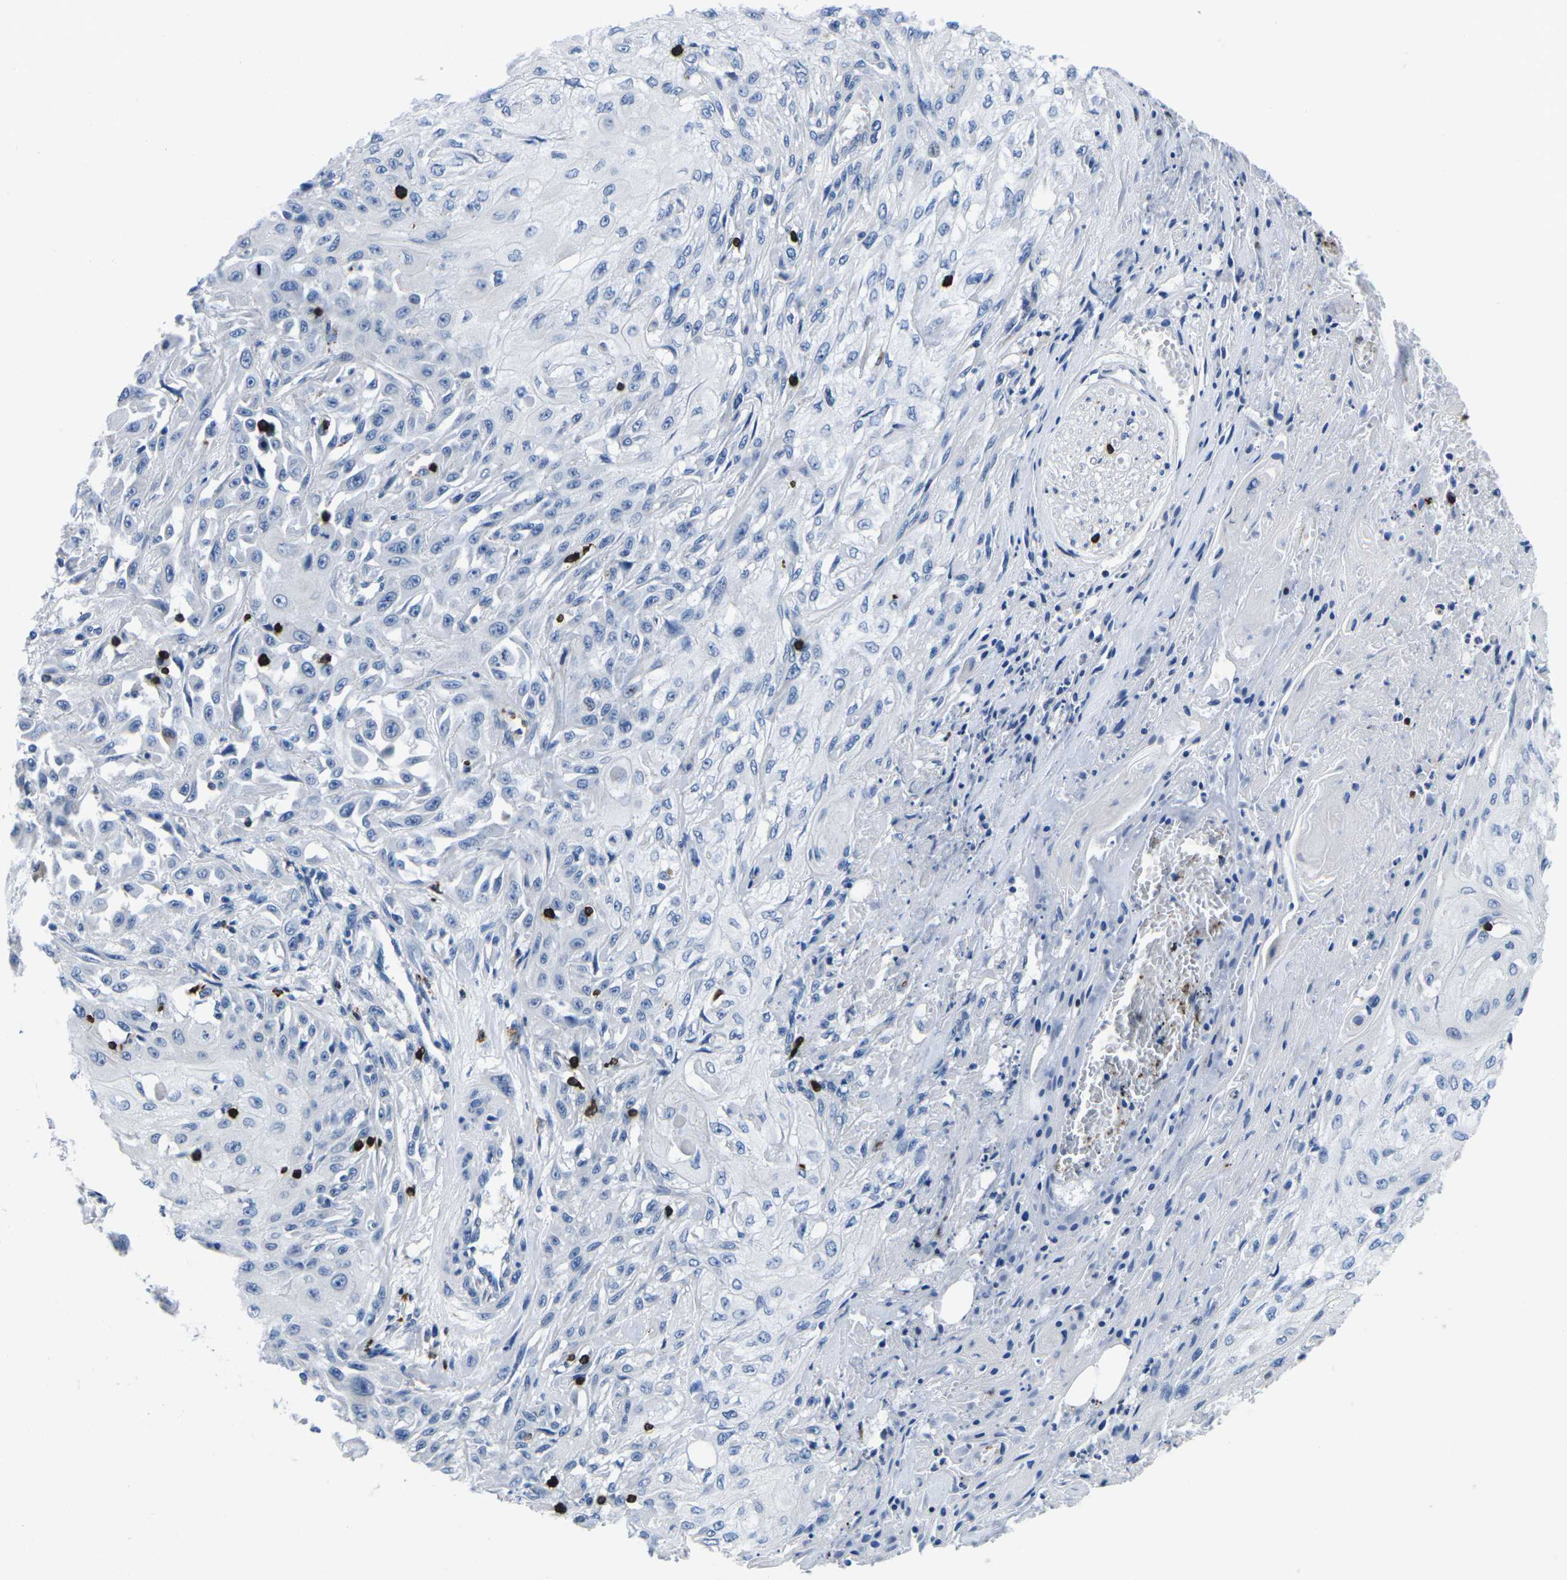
{"staining": {"intensity": "negative", "quantity": "none", "location": "none"}, "tissue": "skin cancer", "cell_type": "Tumor cells", "image_type": "cancer", "snomed": [{"axis": "morphology", "description": "Squamous cell carcinoma, NOS"}, {"axis": "morphology", "description": "Squamous cell carcinoma, metastatic, NOS"}, {"axis": "topography", "description": "Skin"}, {"axis": "topography", "description": "Lymph node"}], "caption": "Tumor cells are negative for protein expression in human skin cancer (metastatic squamous cell carcinoma).", "gene": "CTSW", "patient": {"sex": "male", "age": 75}}